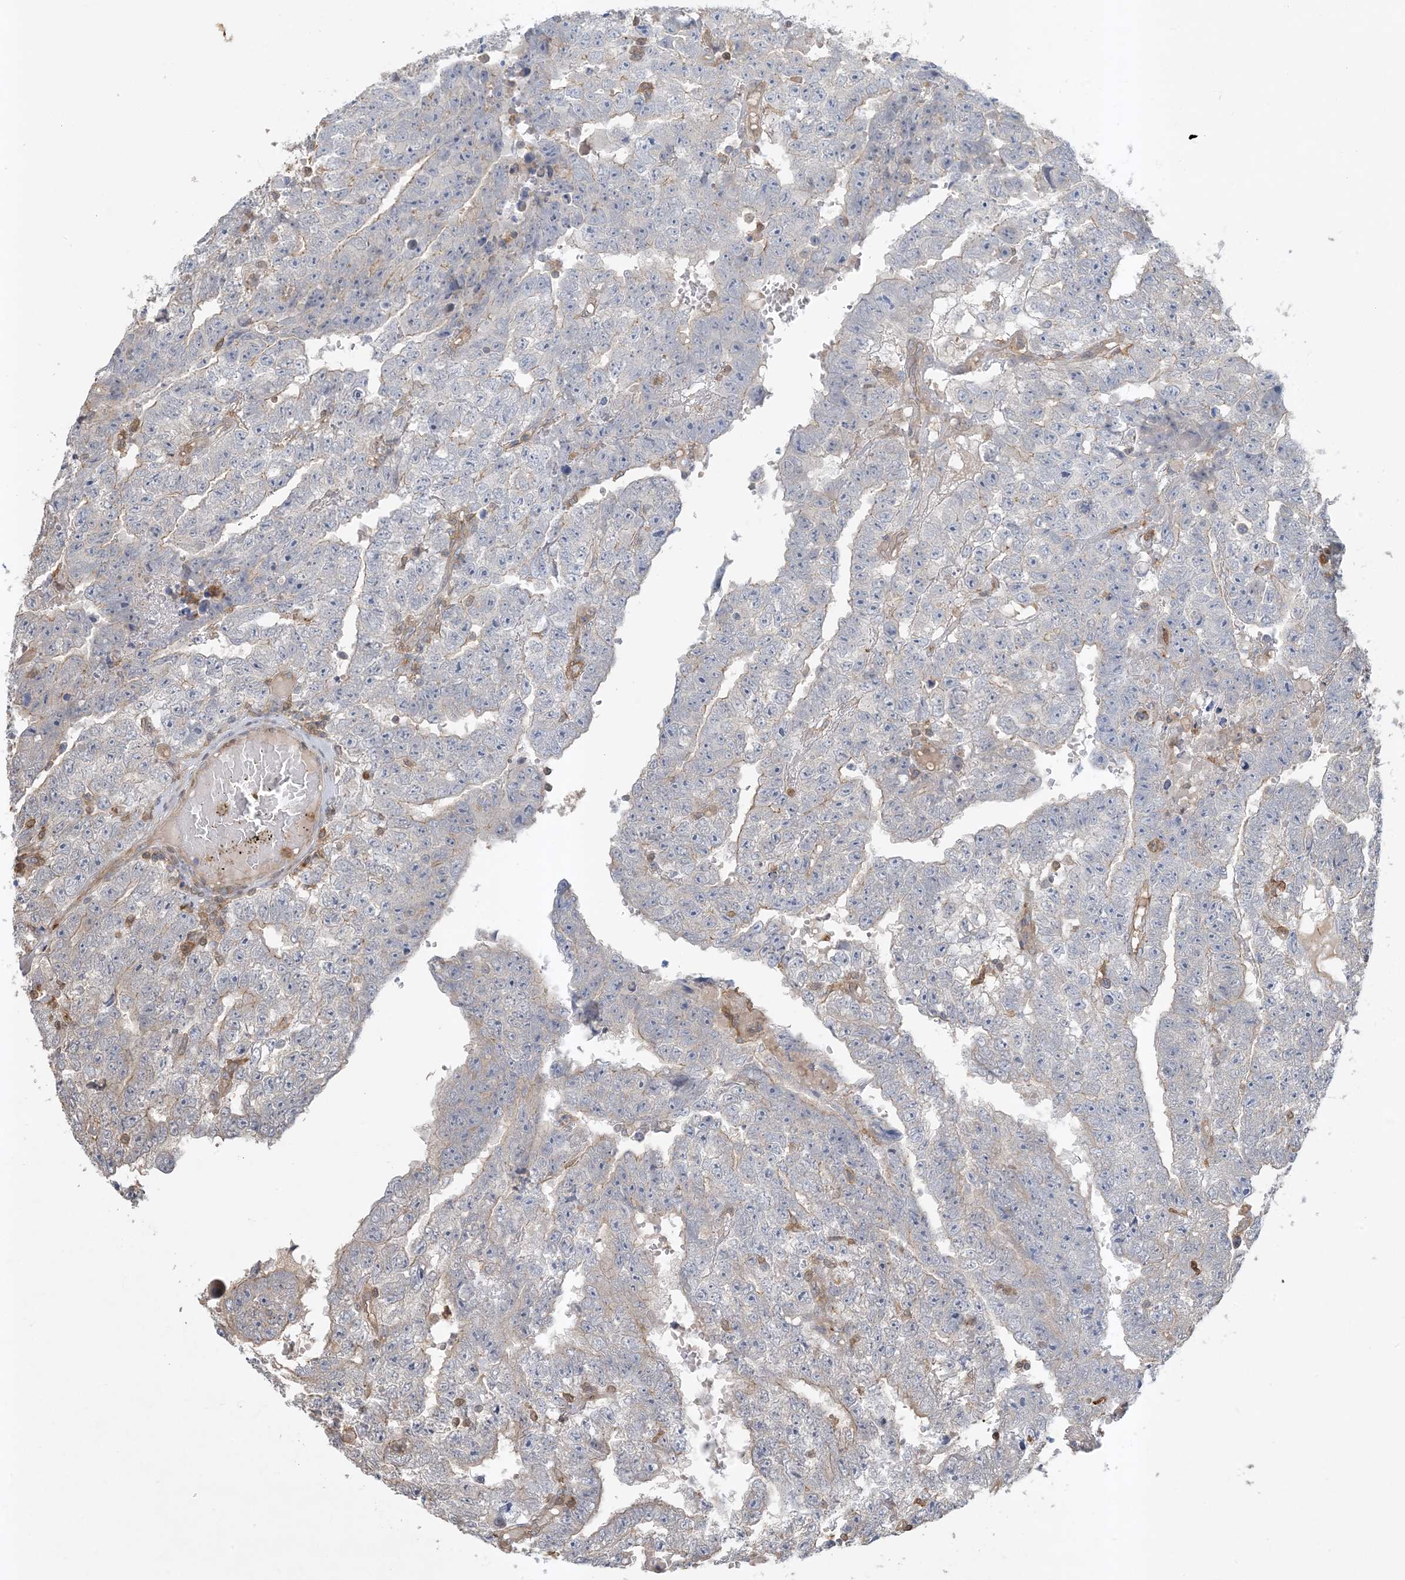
{"staining": {"intensity": "negative", "quantity": "none", "location": "none"}, "tissue": "testis cancer", "cell_type": "Tumor cells", "image_type": "cancer", "snomed": [{"axis": "morphology", "description": "Carcinoma, Embryonal, NOS"}, {"axis": "topography", "description": "Testis"}], "caption": "This is an immunohistochemistry histopathology image of embryonal carcinoma (testis). There is no staining in tumor cells.", "gene": "TMSB4X", "patient": {"sex": "male", "age": 25}}